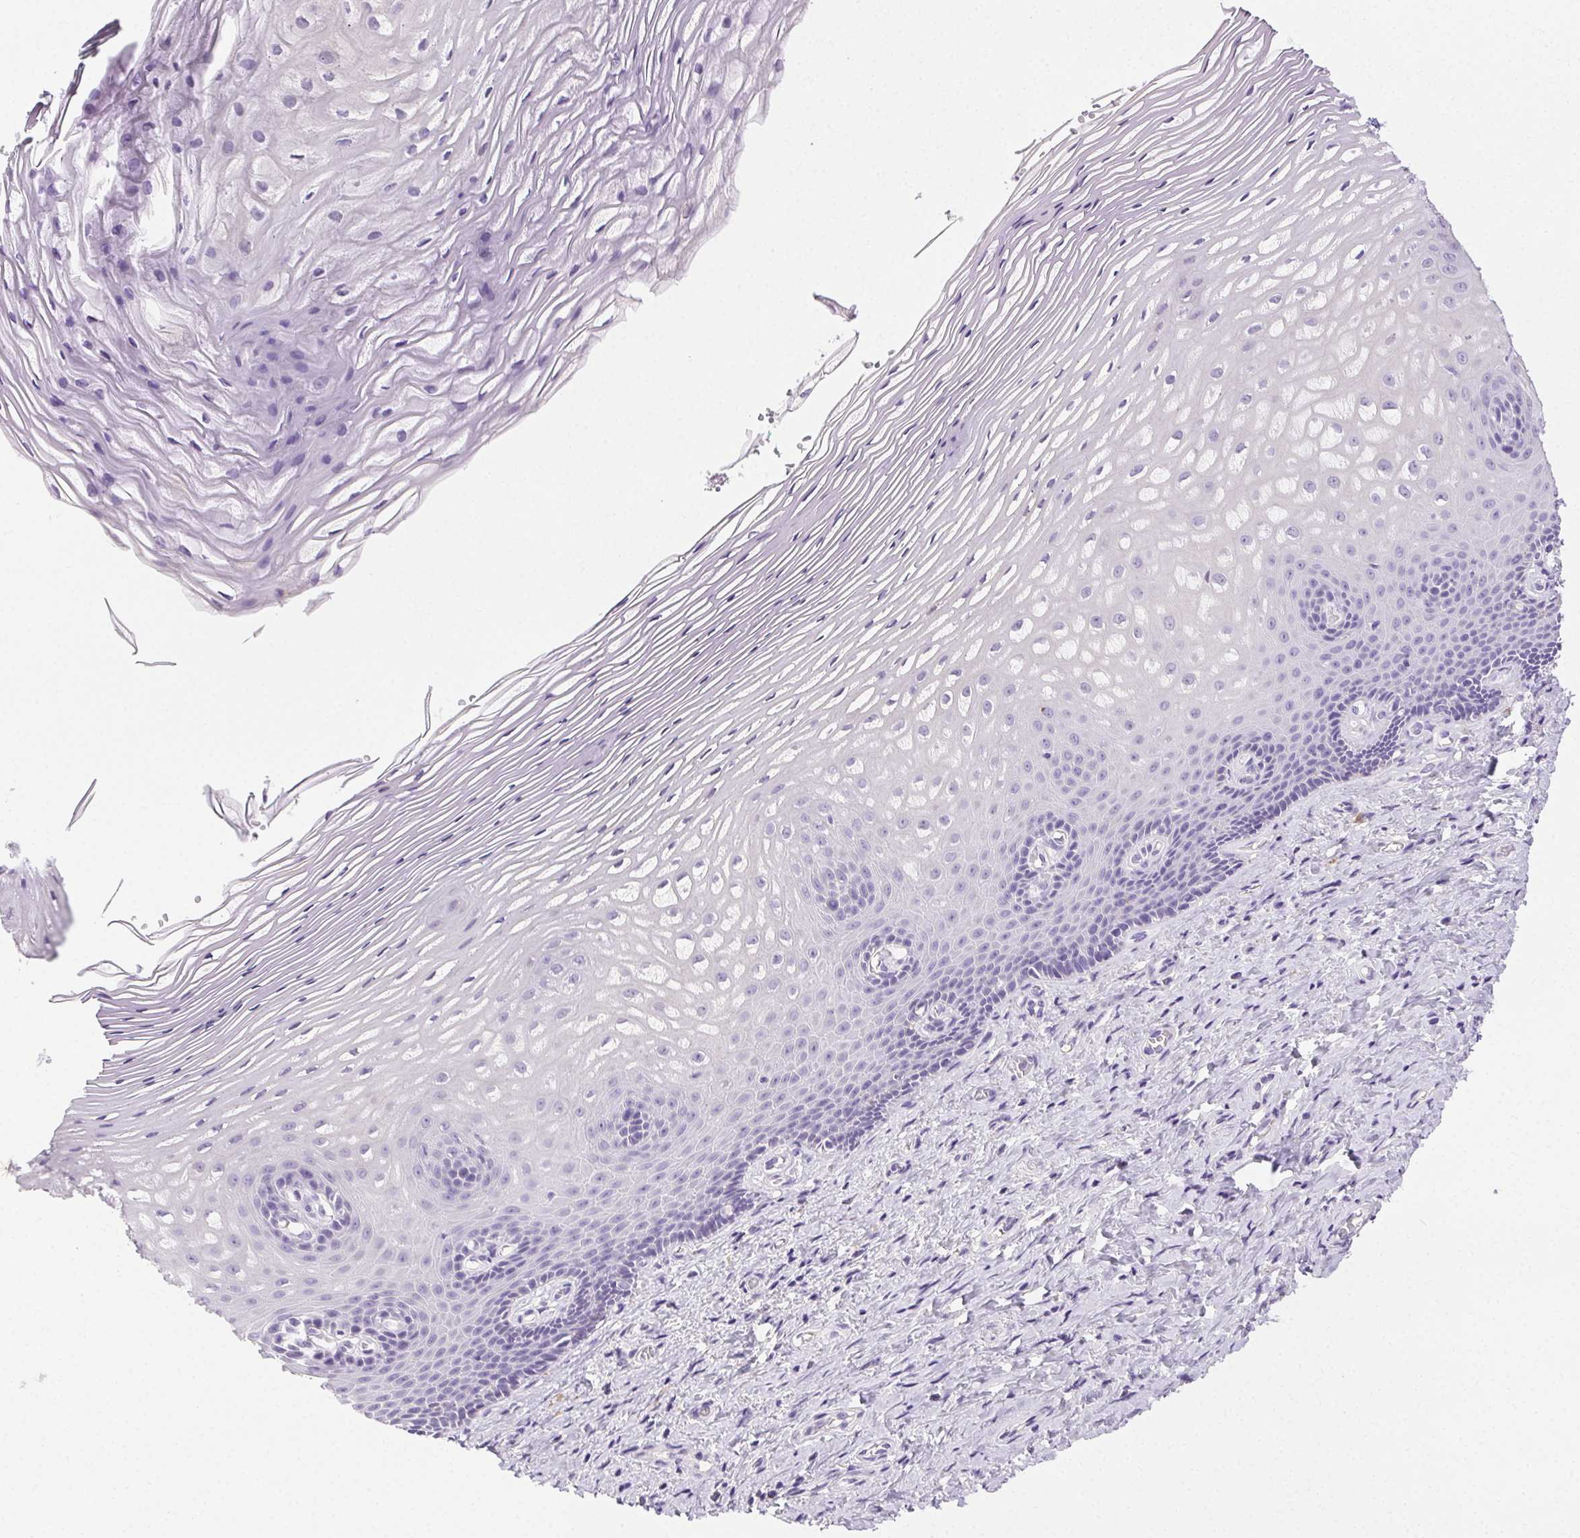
{"staining": {"intensity": "negative", "quantity": "none", "location": "none"}, "tissue": "vagina", "cell_type": "Squamous epithelial cells", "image_type": "normal", "snomed": [{"axis": "morphology", "description": "Normal tissue, NOS"}, {"axis": "topography", "description": "Vagina"}], "caption": "Immunohistochemistry of normal vagina displays no staining in squamous epithelial cells. (Immunohistochemistry (ihc), brightfield microscopy, high magnification).", "gene": "C20orf85", "patient": {"sex": "female", "age": 83}}